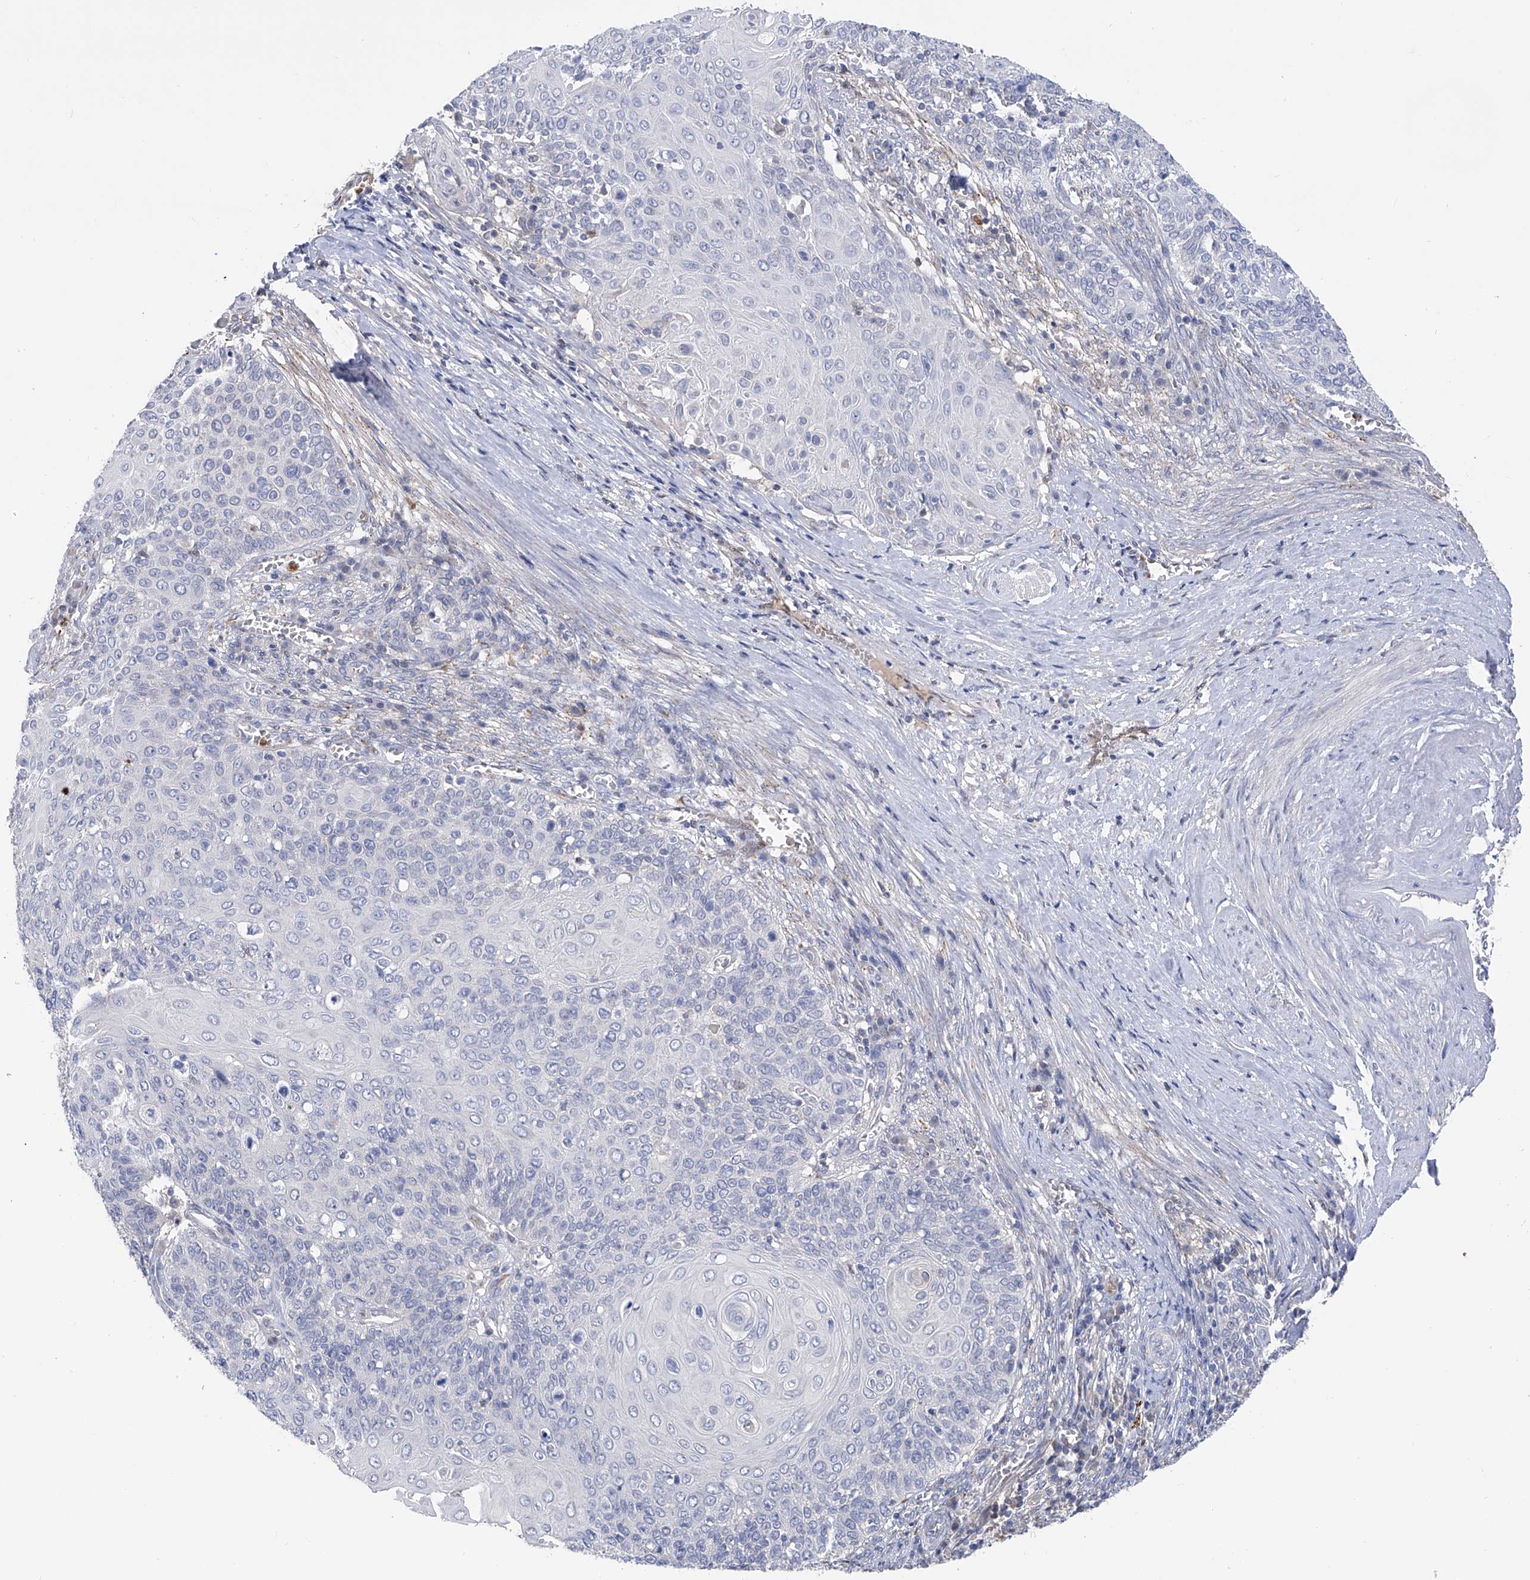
{"staining": {"intensity": "negative", "quantity": "none", "location": "none"}, "tissue": "cervical cancer", "cell_type": "Tumor cells", "image_type": "cancer", "snomed": [{"axis": "morphology", "description": "Squamous cell carcinoma, NOS"}, {"axis": "topography", "description": "Cervix"}], "caption": "Tumor cells show no significant protein positivity in cervical cancer.", "gene": "PHF20", "patient": {"sex": "female", "age": 39}}